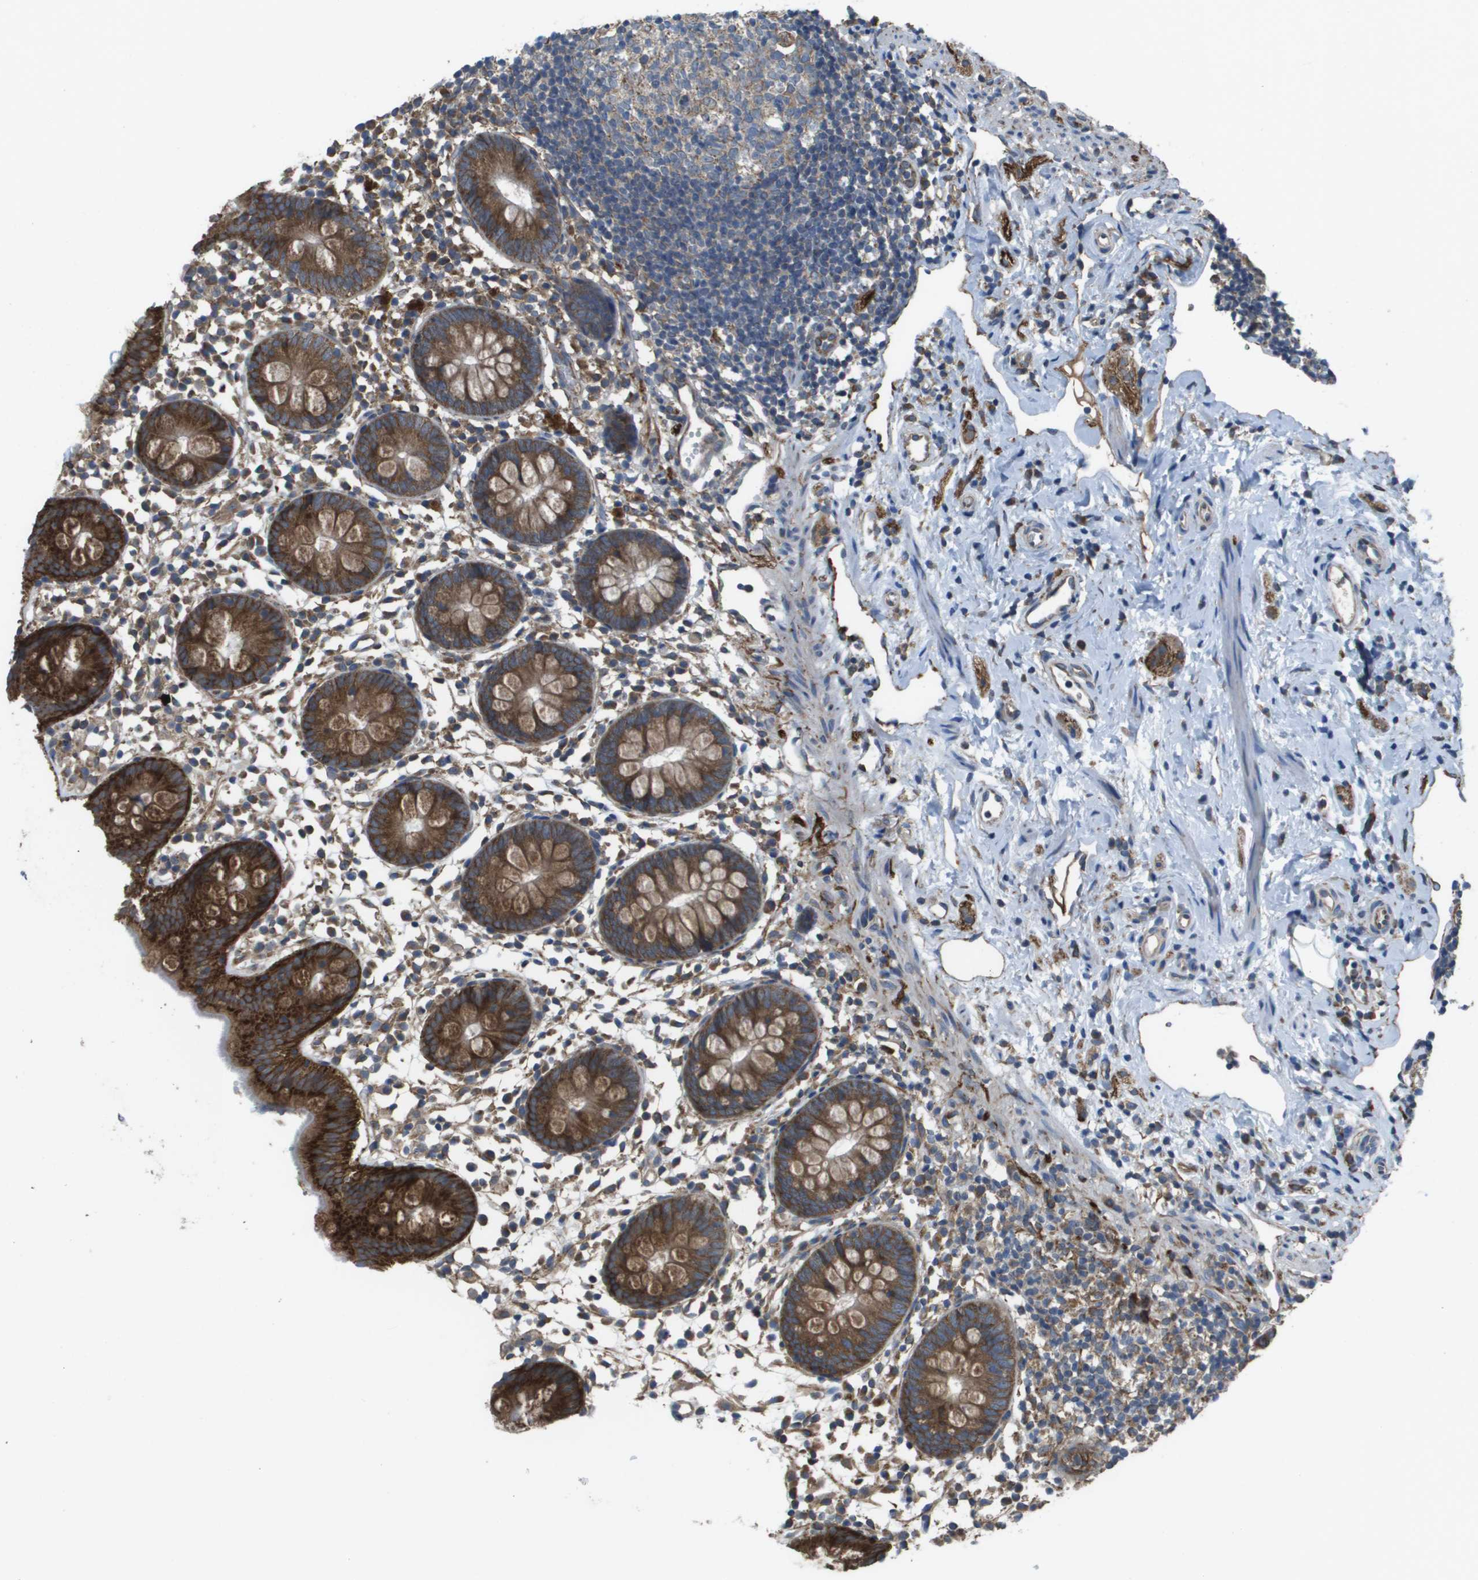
{"staining": {"intensity": "strong", "quantity": ">75%", "location": "cytoplasmic/membranous"}, "tissue": "appendix", "cell_type": "Glandular cells", "image_type": "normal", "snomed": [{"axis": "morphology", "description": "Normal tissue, NOS"}, {"axis": "topography", "description": "Appendix"}], "caption": "Immunohistochemical staining of unremarkable human appendix shows high levels of strong cytoplasmic/membranous positivity in about >75% of glandular cells. (Brightfield microscopy of DAB IHC at high magnification).", "gene": "CLCN2", "patient": {"sex": "female", "age": 20}}